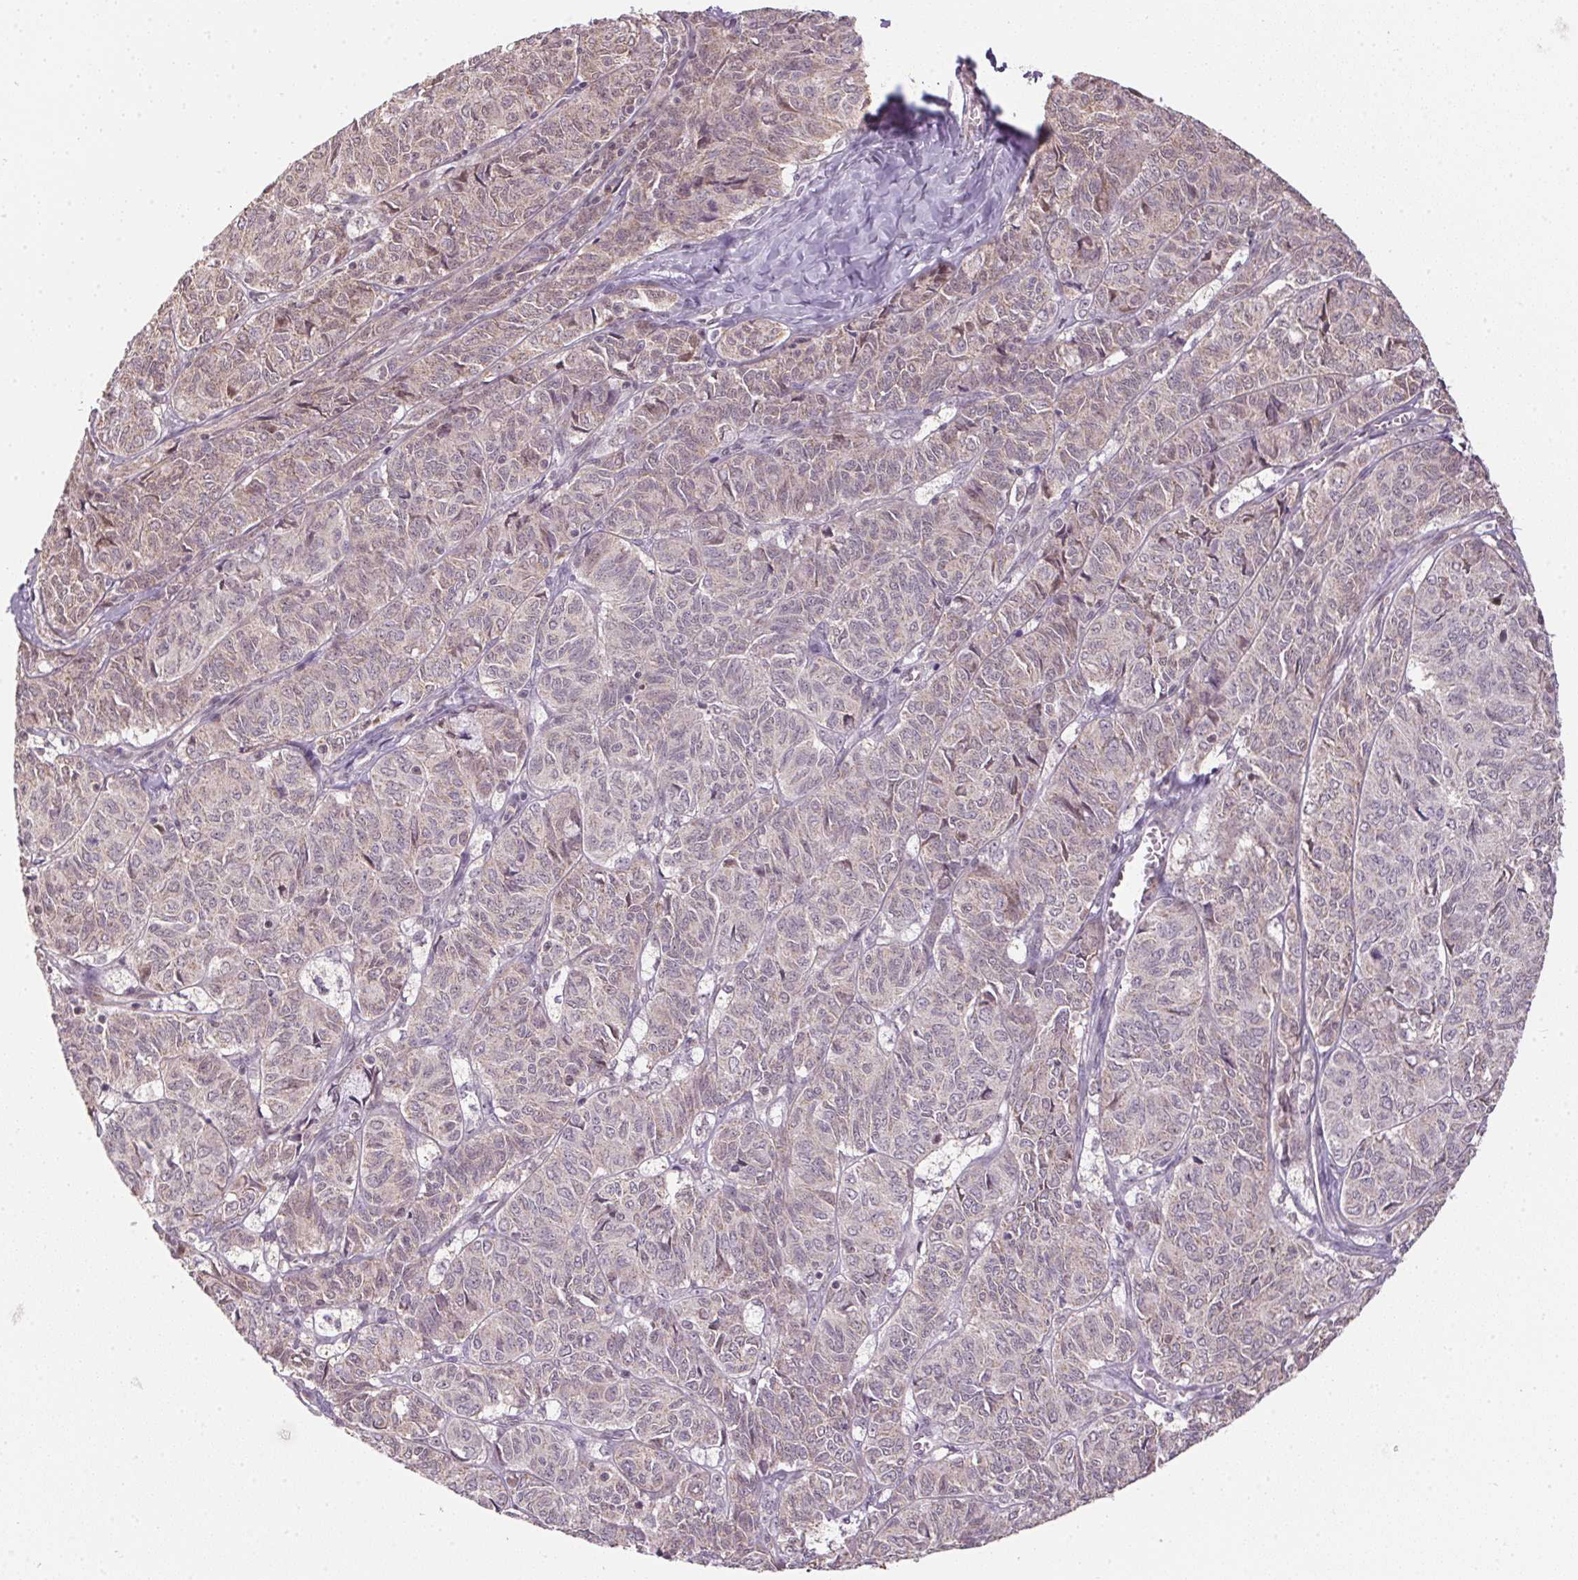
{"staining": {"intensity": "negative", "quantity": "none", "location": "none"}, "tissue": "ovarian cancer", "cell_type": "Tumor cells", "image_type": "cancer", "snomed": [{"axis": "morphology", "description": "Carcinoma, endometroid"}, {"axis": "topography", "description": "Ovary"}], "caption": "There is no significant positivity in tumor cells of ovarian endometroid carcinoma. (Brightfield microscopy of DAB (3,3'-diaminobenzidine) immunohistochemistry at high magnification).", "gene": "SC5D", "patient": {"sex": "female", "age": 80}}